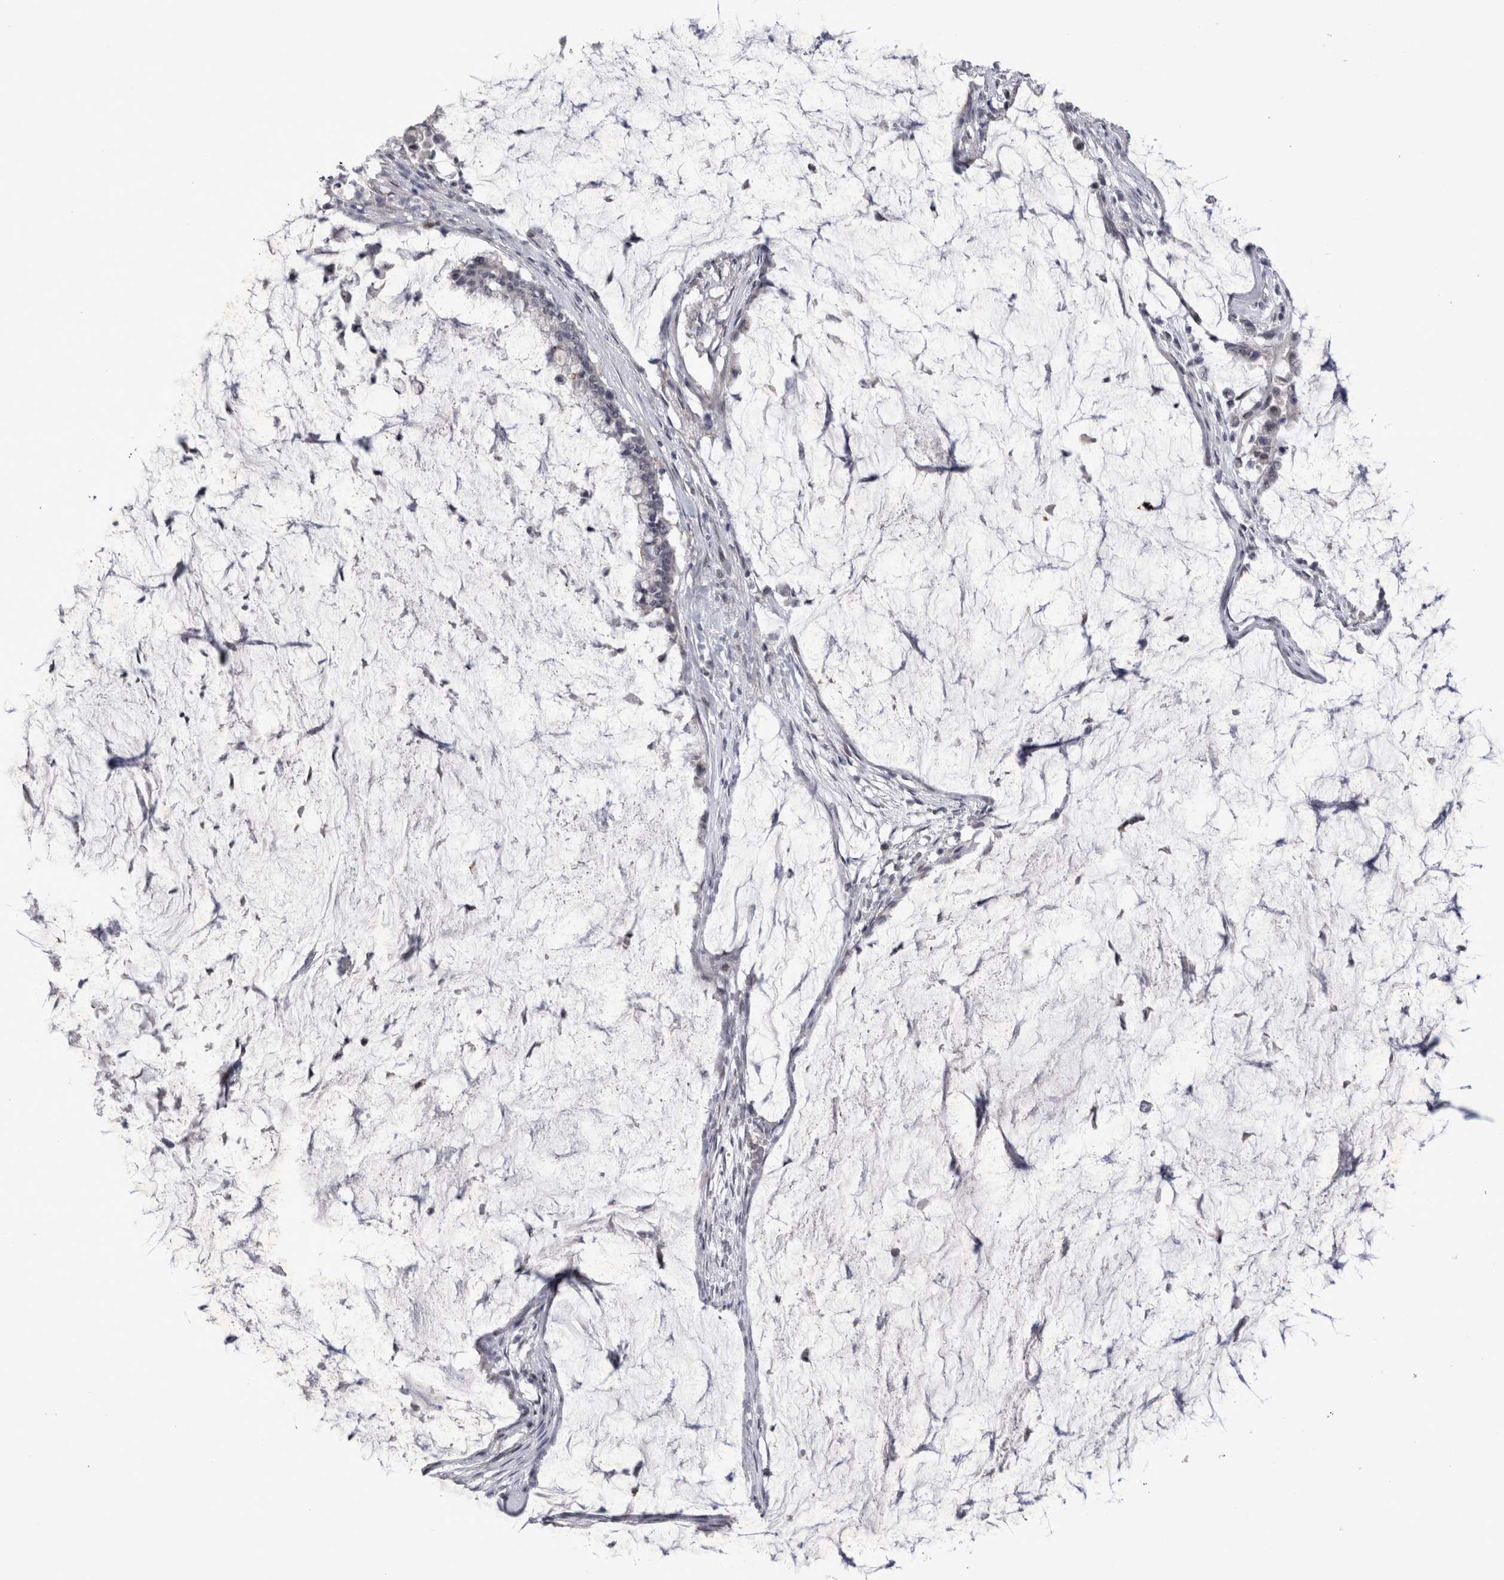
{"staining": {"intensity": "negative", "quantity": "none", "location": "none"}, "tissue": "pancreatic cancer", "cell_type": "Tumor cells", "image_type": "cancer", "snomed": [{"axis": "morphology", "description": "Adenocarcinoma, NOS"}, {"axis": "topography", "description": "Pancreas"}], "caption": "Immunohistochemical staining of pancreatic cancer exhibits no significant expression in tumor cells.", "gene": "IFI44", "patient": {"sex": "male", "age": 41}}